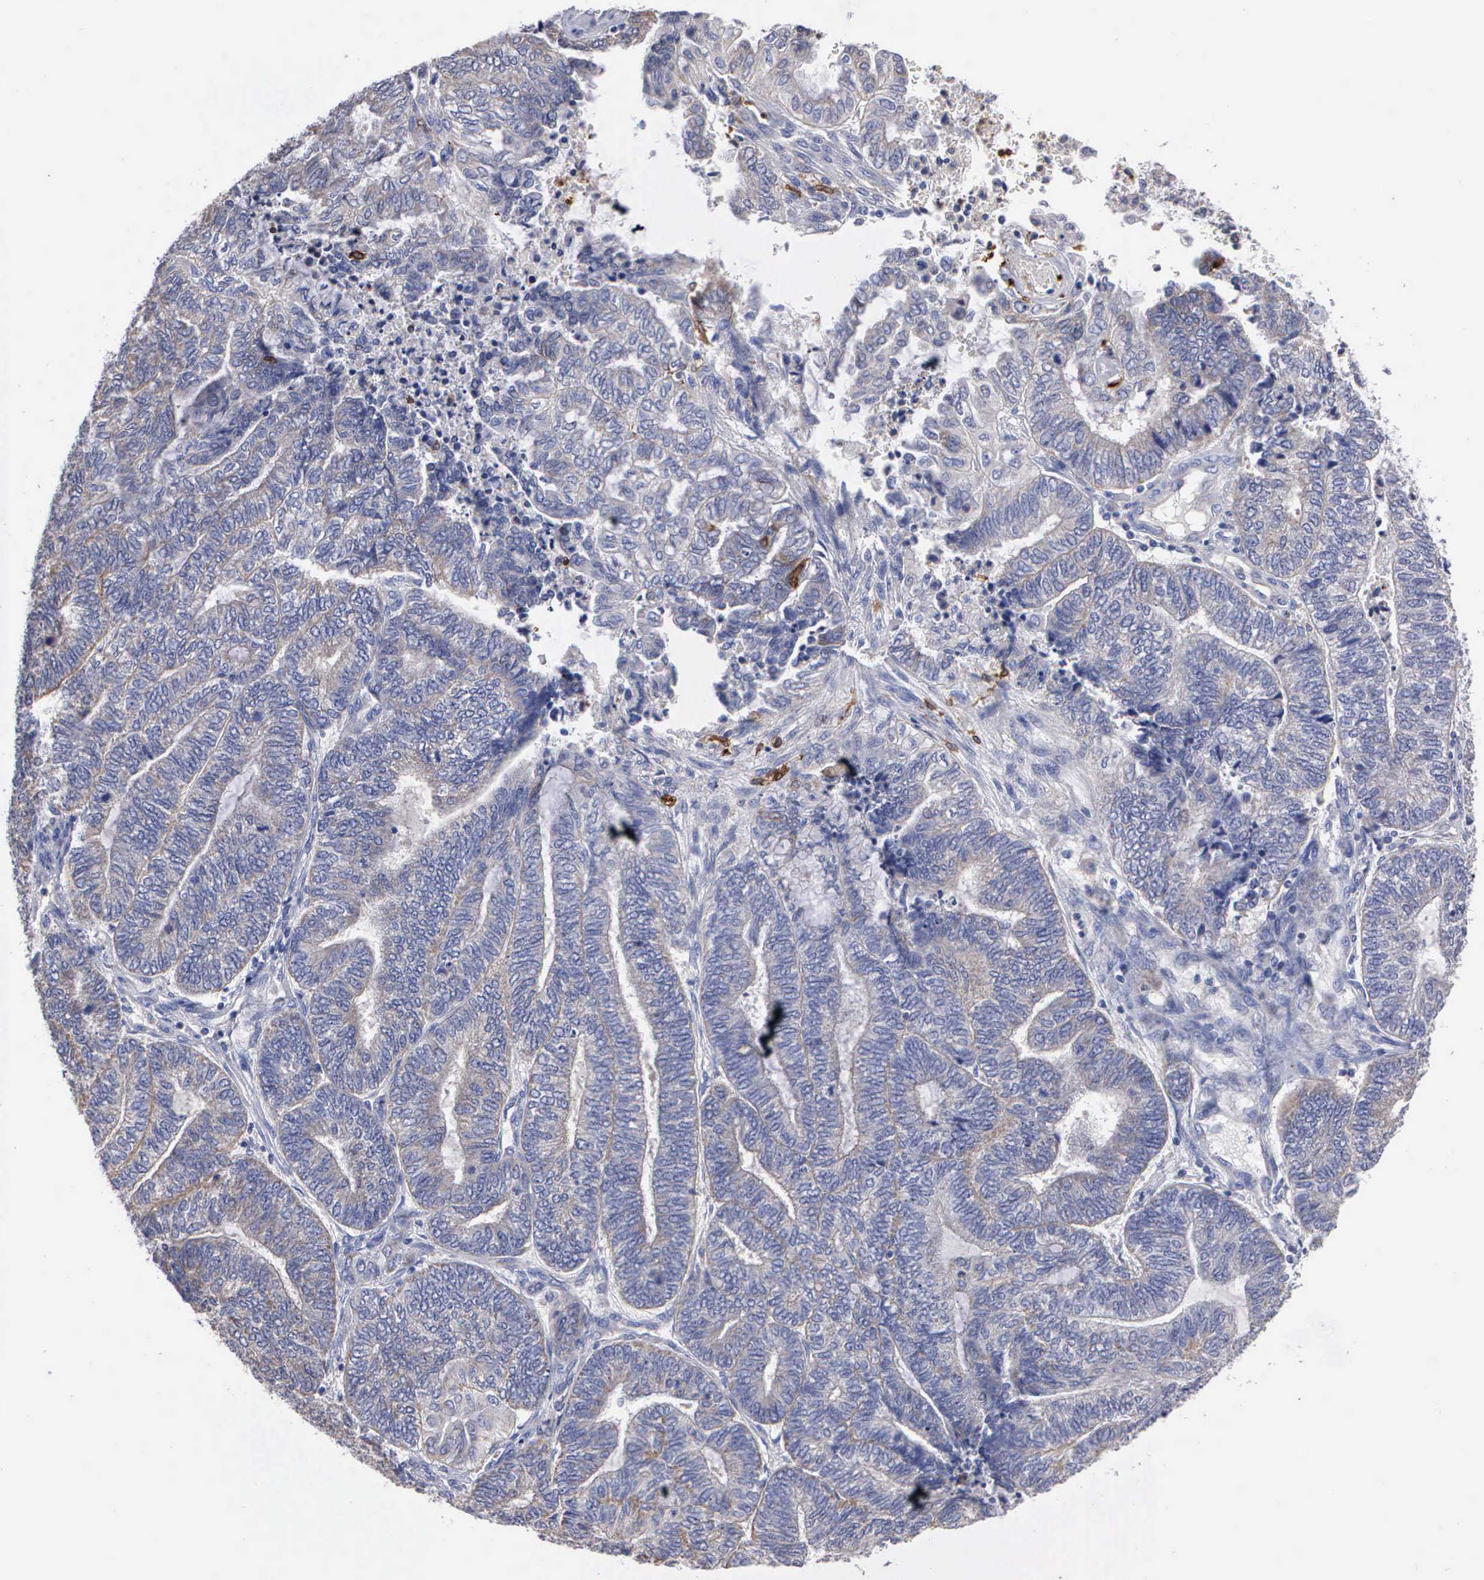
{"staining": {"intensity": "negative", "quantity": "none", "location": "none"}, "tissue": "endometrial cancer", "cell_type": "Tumor cells", "image_type": "cancer", "snomed": [{"axis": "morphology", "description": "Adenocarcinoma, NOS"}, {"axis": "topography", "description": "Uterus"}, {"axis": "topography", "description": "Endometrium"}], "caption": "High magnification brightfield microscopy of adenocarcinoma (endometrial) stained with DAB (3,3'-diaminobenzidine) (brown) and counterstained with hematoxylin (blue): tumor cells show no significant positivity. (DAB immunohistochemistry (IHC) visualized using brightfield microscopy, high magnification).", "gene": "PTGS2", "patient": {"sex": "female", "age": 70}}